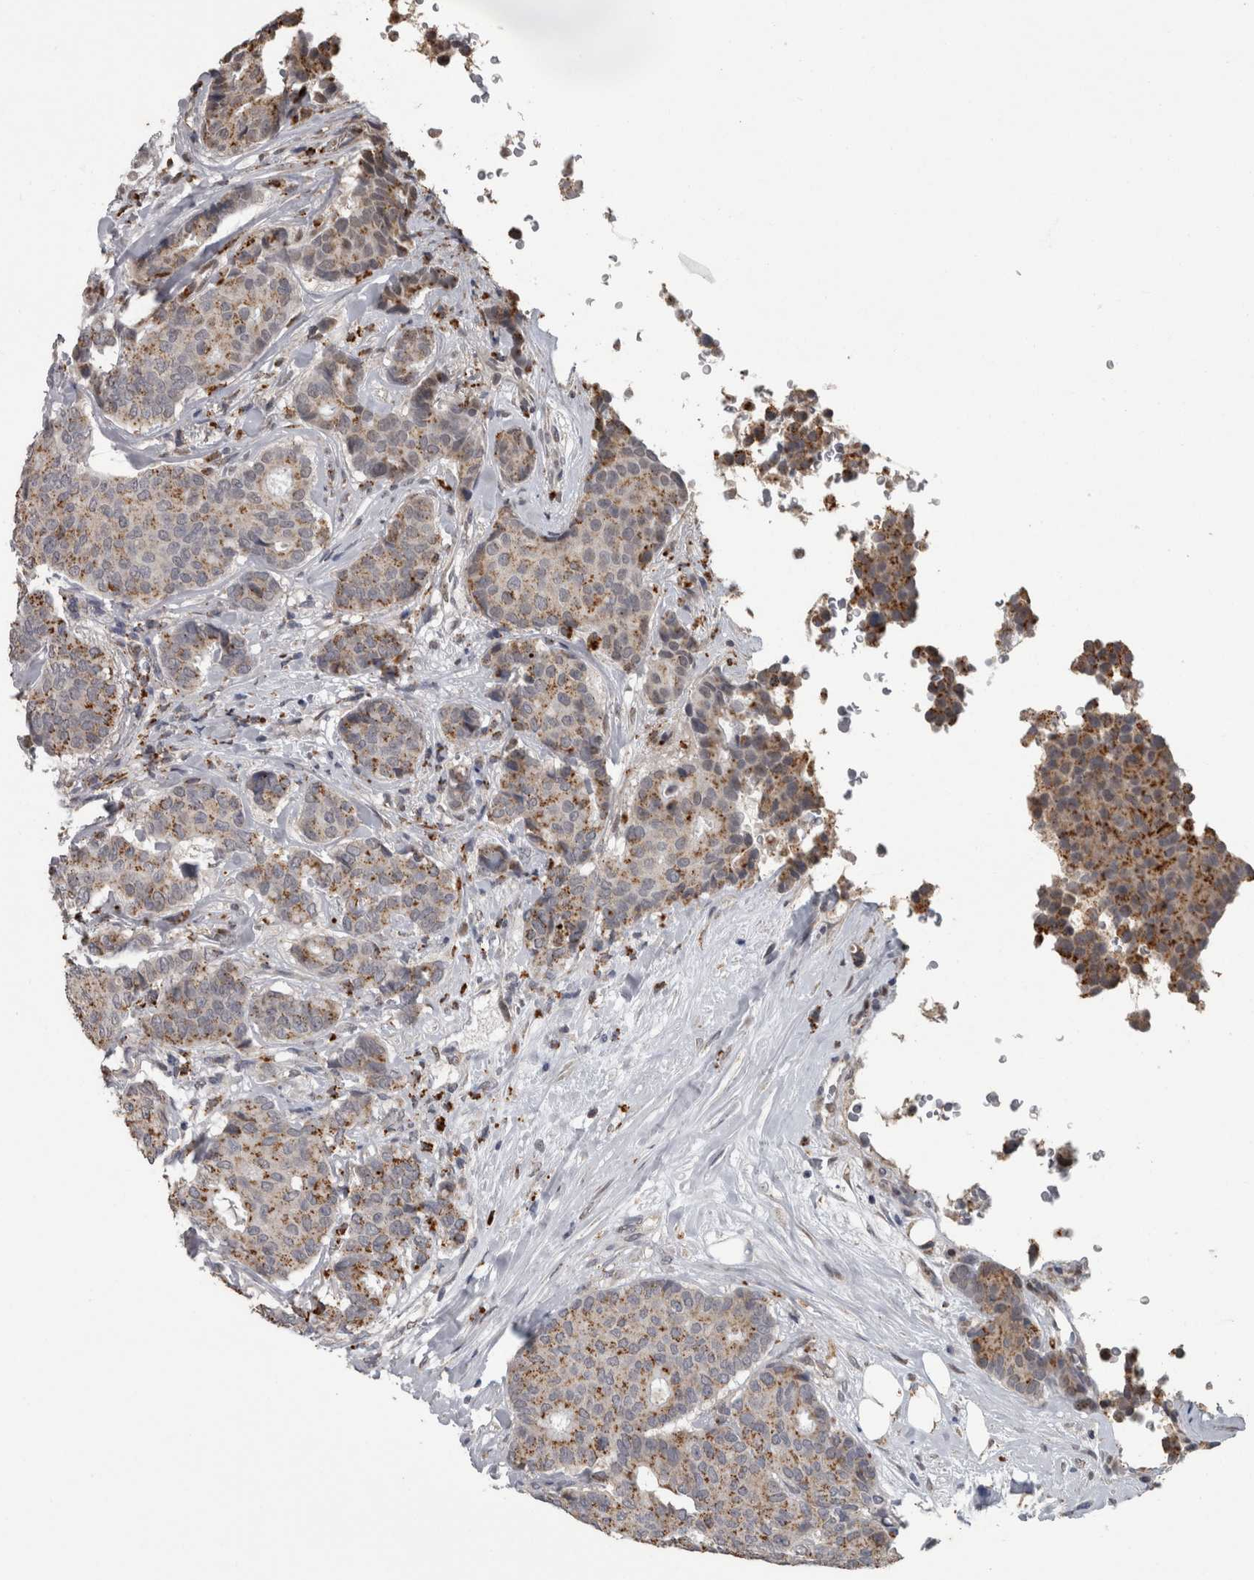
{"staining": {"intensity": "moderate", "quantity": ">75%", "location": "cytoplasmic/membranous"}, "tissue": "breast cancer", "cell_type": "Tumor cells", "image_type": "cancer", "snomed": [{"axis": "morphology", "description": "Duct carcinoma"}, {"axis": "topography", "description": "Breast"}], "caption": "Breast infiltrating ductal carcinoma stained with immunohistochemistry (IHC) displays moderate cytoplasmic/membranous staining in about >75% of tumor cells.", "gene": "NAAA", "patient": {"sex": "female", "age": 75}}